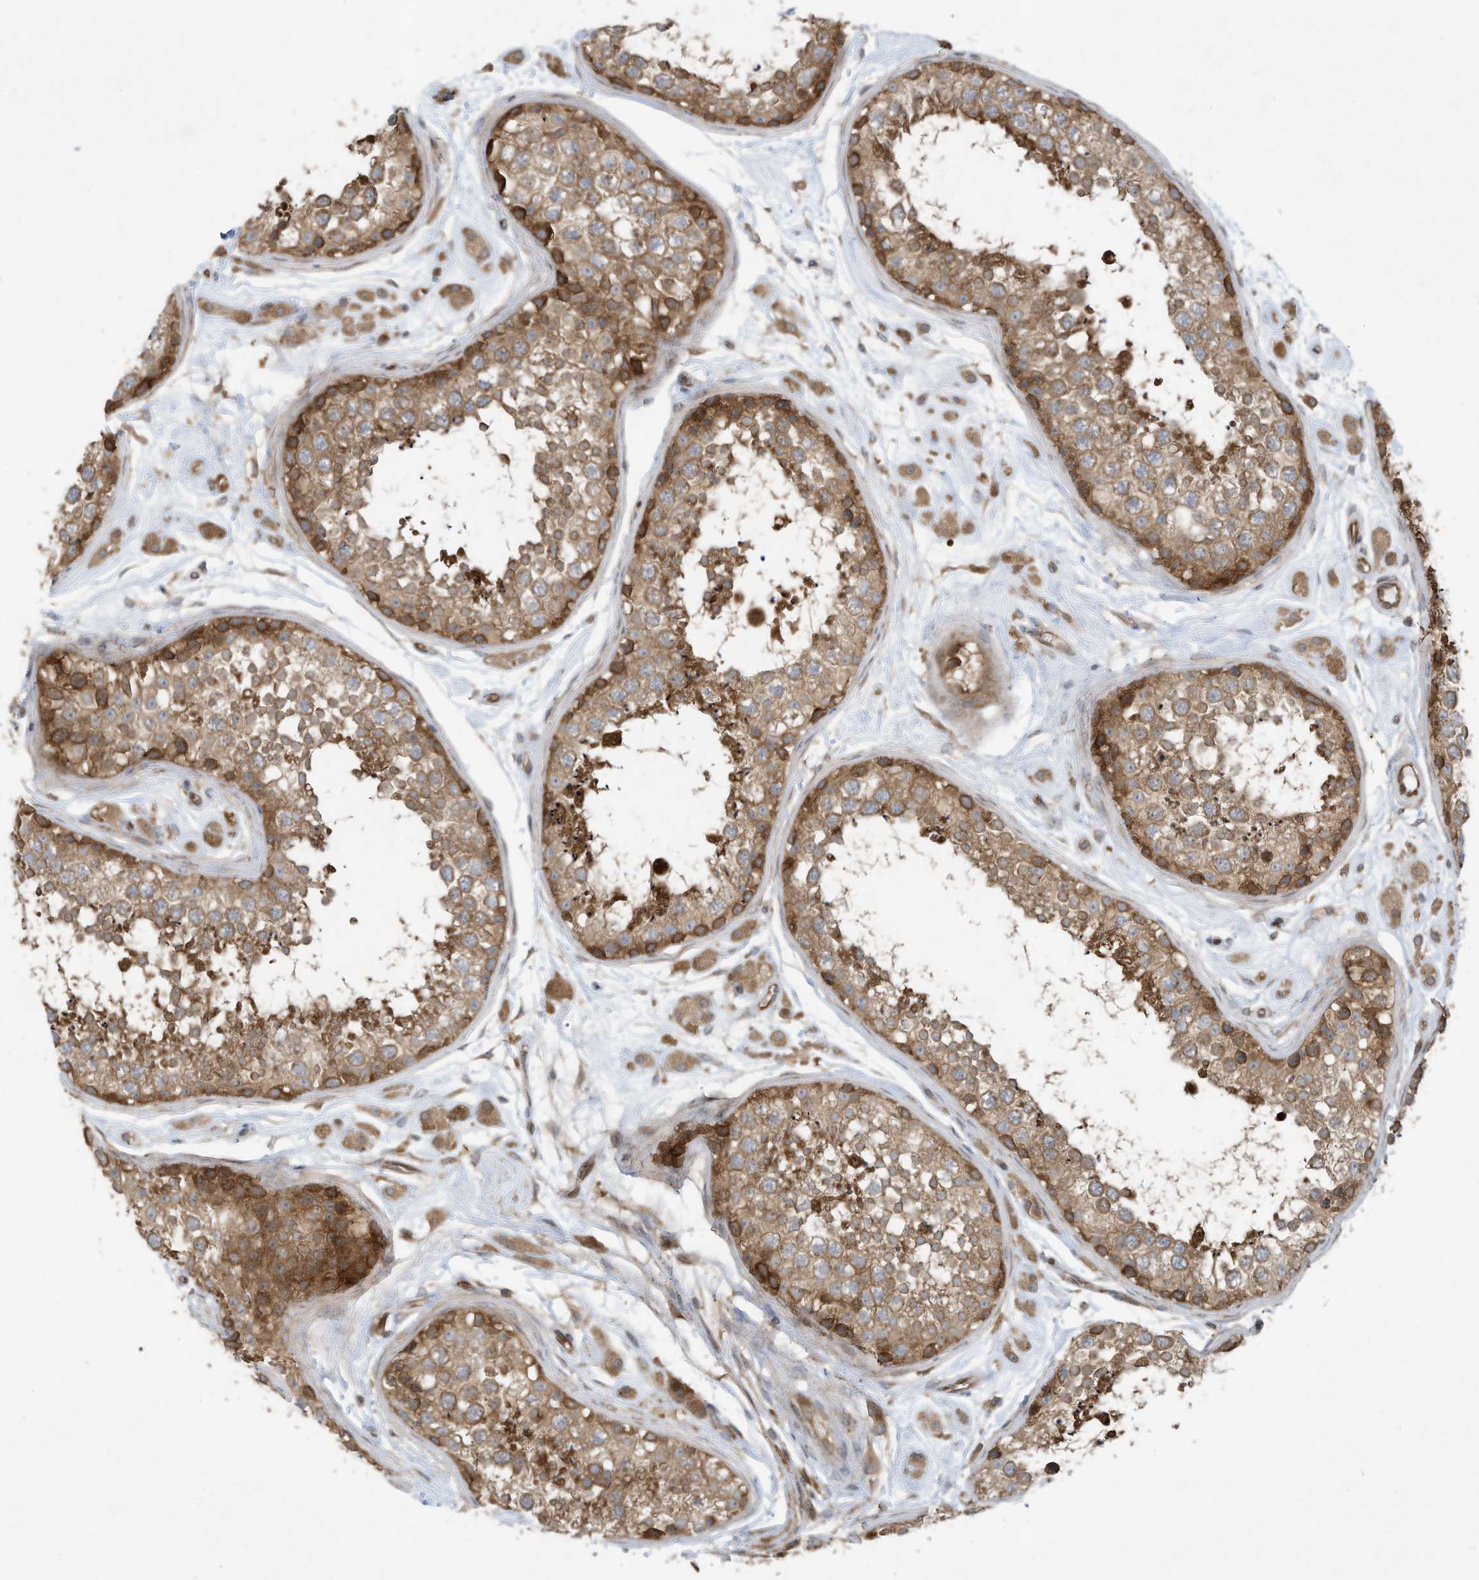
{"staining": {"intensity": "moderate", "quantity": ">75%", "location": "cytoplasmic/membranous"}, "tissue": "testis", "cell_type": "Cells in seminiferous ducts", "image_type": "normal", "snomed": [{"axis": "morphology", "description": "Normal tissue, NOS"}, {"axis": "topography", "description": "Testis"}], "caption": "Immunohistochemistry (IHC) staining of normal testis, which shows medium levels of moderate cytoplasmic/membranous staining in approximately >75% of cells in seminiferous ducts indicating moderate cytoplasmic/membranous protein positivity. The staining was performed using DAB (3,3'-diaminobenzidine) (brown) for protein detection and nuclei were counterstained in hematoxylin (blue).", "gene": "USE1", "patient": {"sex": "male", "age": 25}}